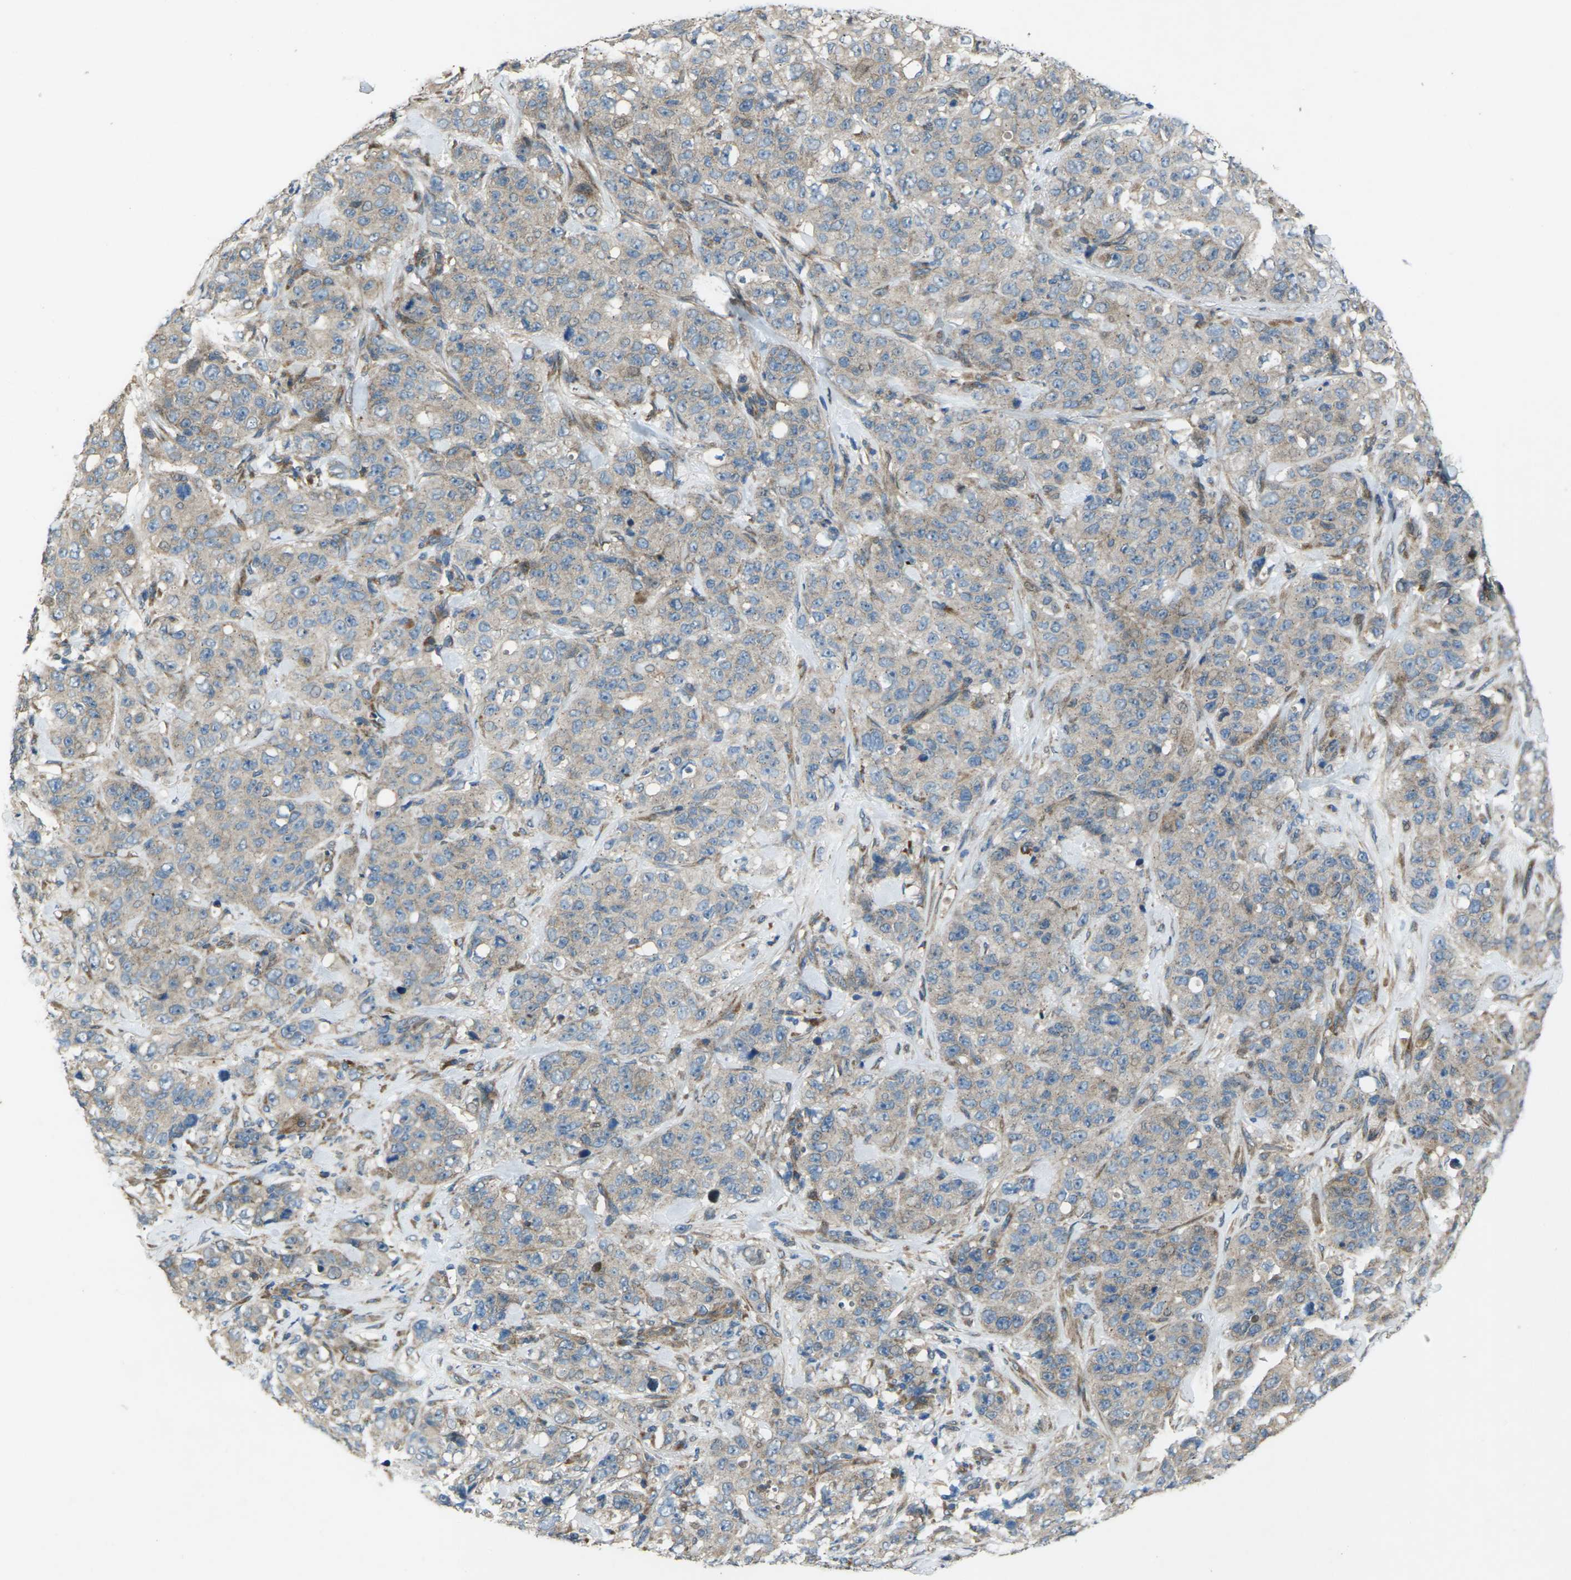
{"staining": {"intensity": "negative", "quantity": "none", "location": "none"}, "tissue": "stomach cancer", "cell_type": "Tumor cells", "image_type": "cancer", "snomed": [{"axis": "morphology", "description": "Adenocarcinoma, NOS"}, {"axis": "topography", "description": "Stomach"}], "caption": "Immunohistochemistry (IHC) histopathology image of stomach adenocarcinoma stained for a protein (brown), which shows no expression in tumor cells.", "gene": "EDNRA", "patient": {"sex": "male", "age": 48}}